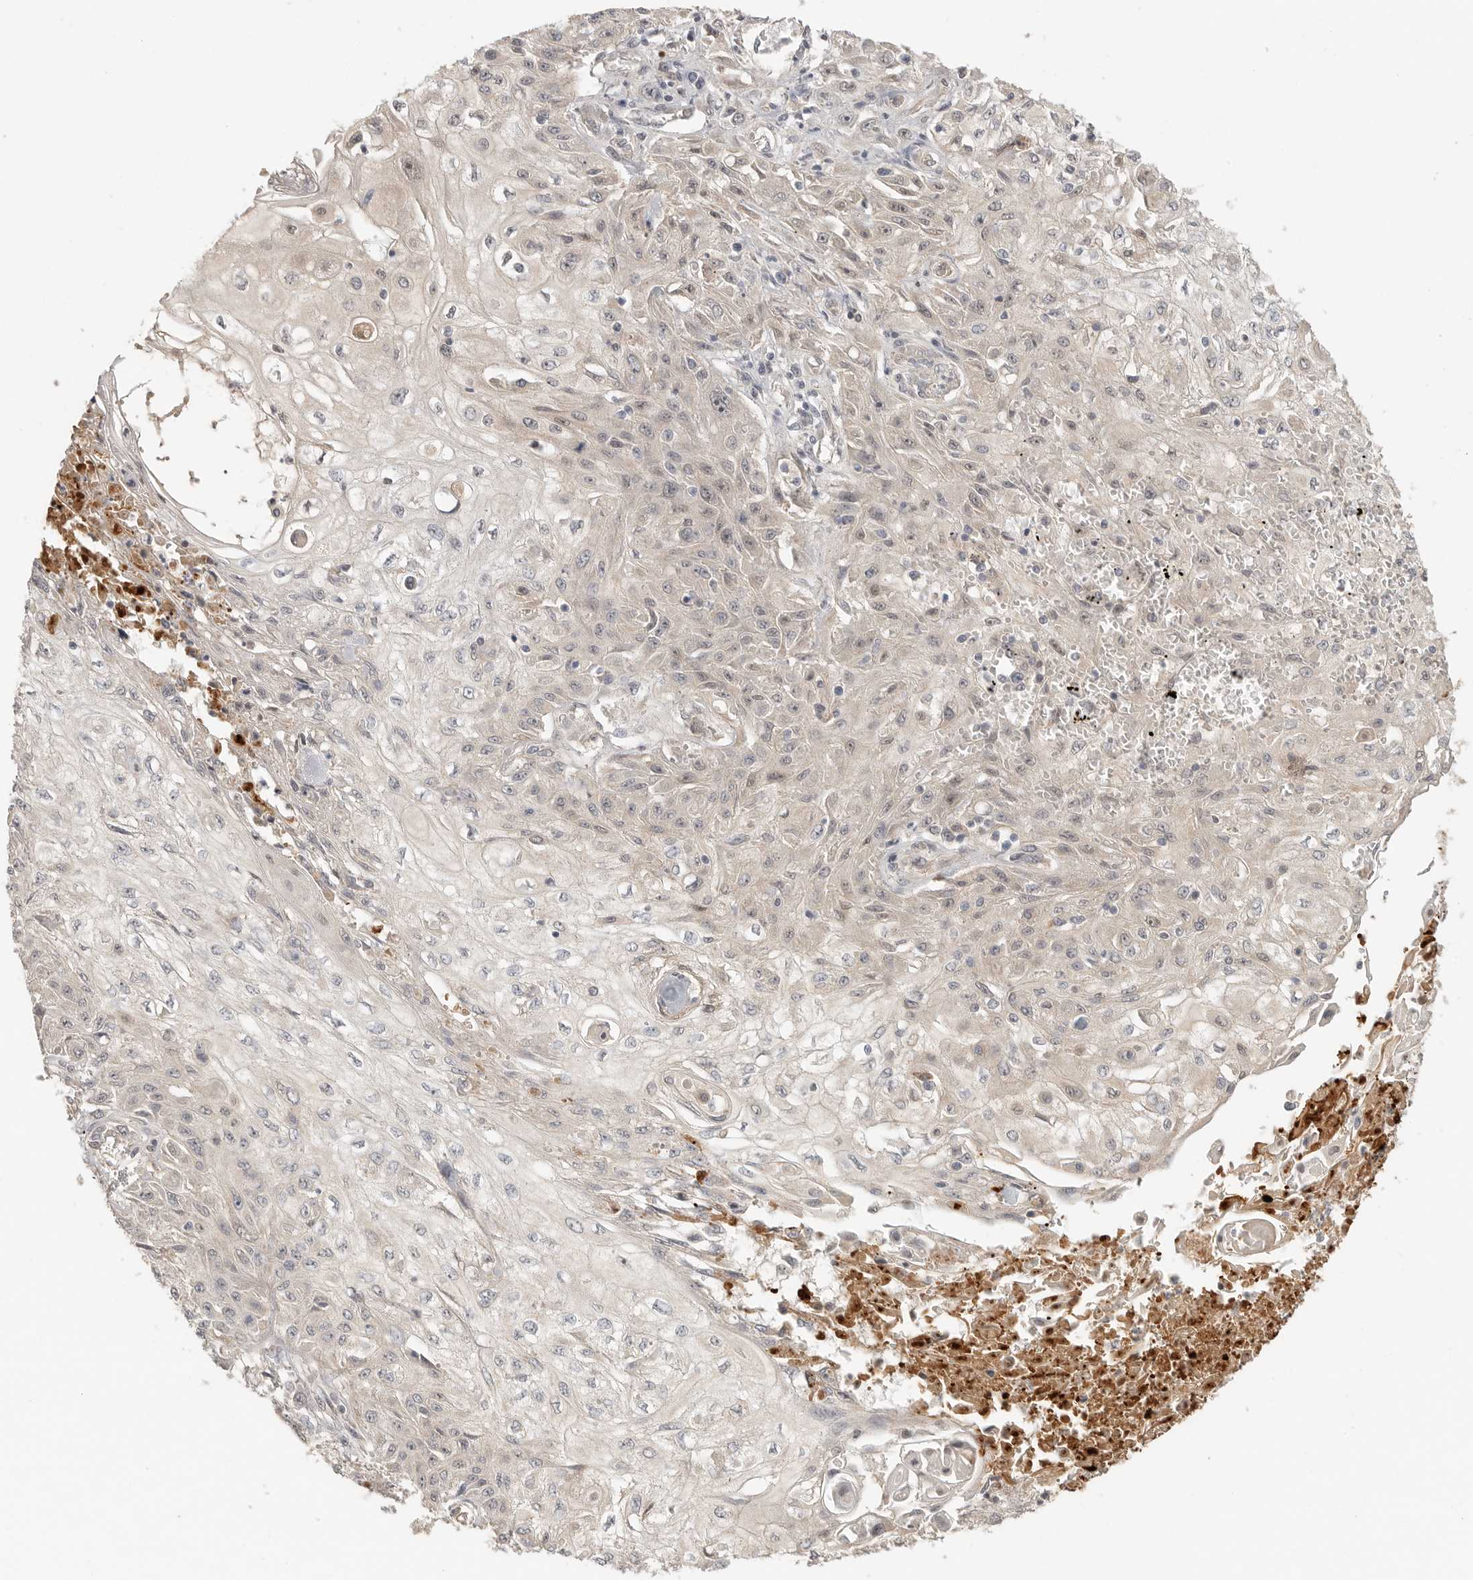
{"staining": {"intensity": "weak", "quantity": "<25%", "location": "nuclear"}, "tissue": "skin cancer", "cell_type": "Tumor cells", "image_type": "cancer", "snomed": [{"axis": "morphology", "description": "Squamous cell carcinoma, NOS"}, {"axis": "morphology", "description": "Squamous cell carcinoma, metastatic, NOS"}, {"axis": "topography", "description": "Skin"}, {"axis": "topography", "description": "Lymph node"}], "caption": "Immunohistochemistry histopathology image of human metastatic squamous cell carcinoma (skin) stained for a protein (brown), which reveals no staining in tumor cells.", "gene": "HDAC6", "patient": {"sex": "male", "age": 75}}